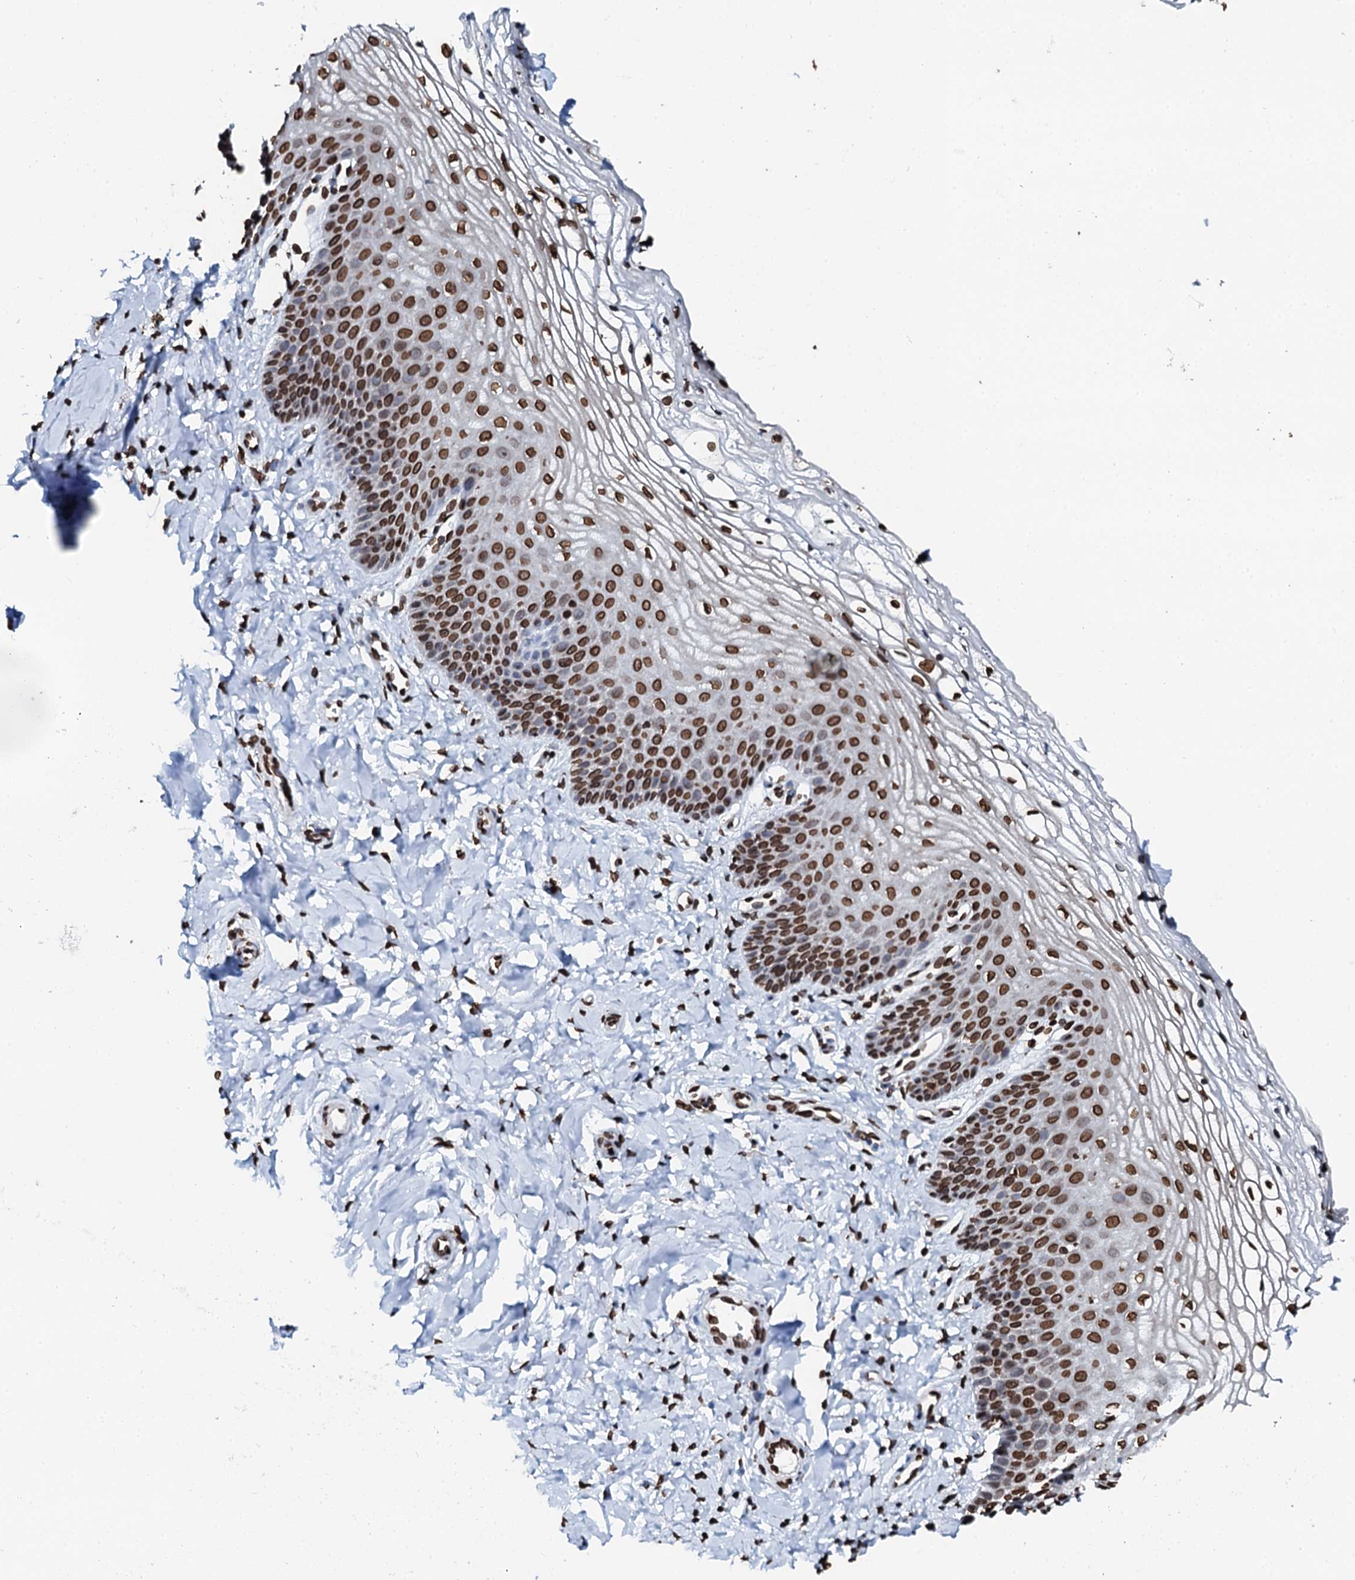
{"staining": {"intensity": "strong", "quantity": ">75%", "location": "nuclear"}, "tissue": "vagina", "cell_type": "Squamous epithelial cells", "image_type": "normal", "snomed": [{"axis": "morphology", "description": "Normal tissue, NOS"}, {"axis": "topography", "description": "Vagina"}, {"axis": "topography", "description": "Cervix"}], "caption": "Protein staining reveals strong nuclear staining in about >75% of squamous epithelial cells in benign vagina. The protein of interest is stained brown, and the nuclei are stained in blue (DAB IHC with brightfield microscopy, high magnification).", "gene": "KATNAL2", "patient": {"sex": "female", "age": 40}}